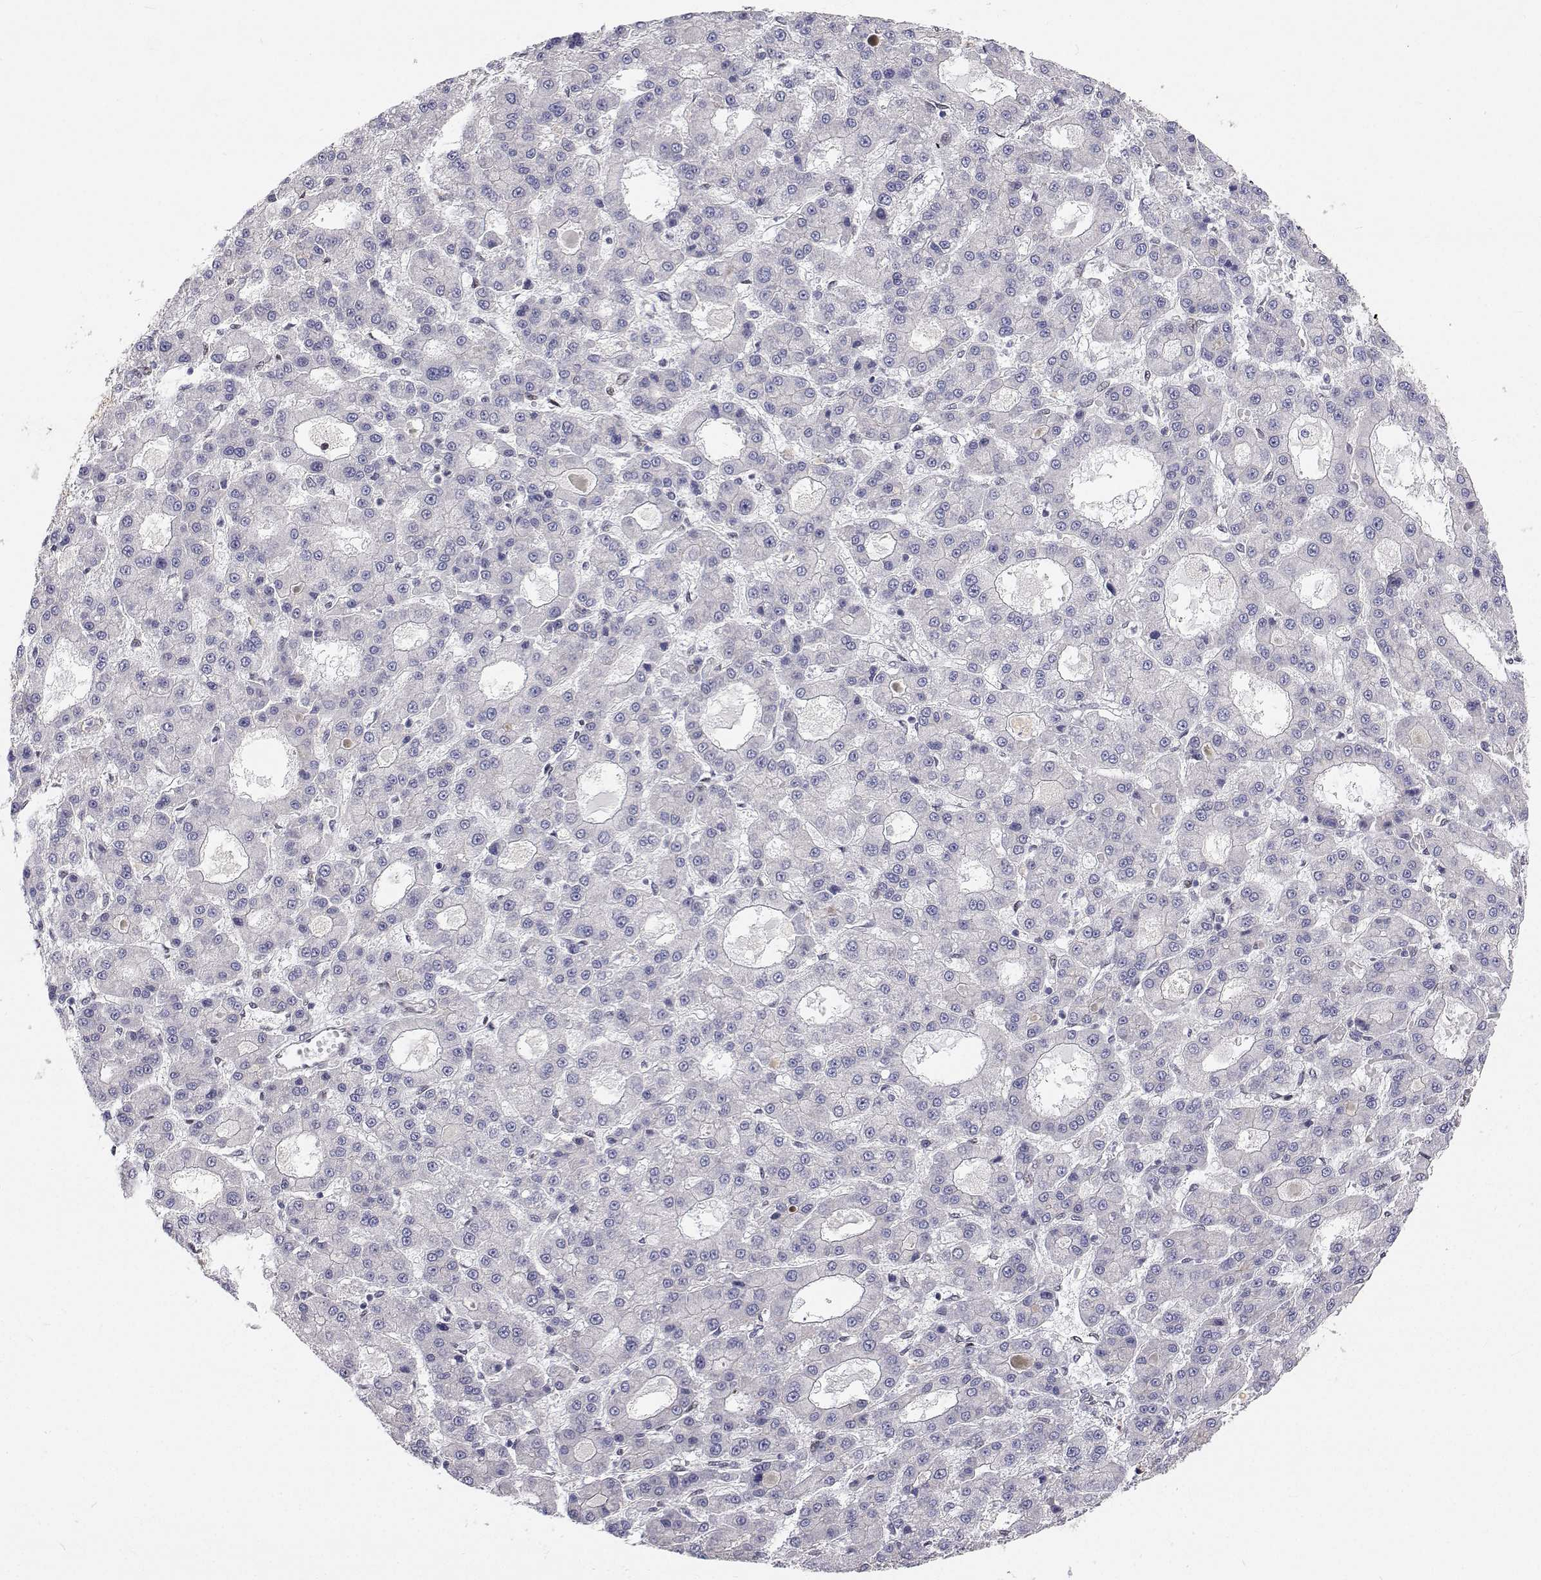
{"staining": {"intensity": "negative", "quantity": "none", "location": "none"}, "tissue": "liver cancer", "cell_type": "Tumor cells", "image_type": "cancer", "snomed": [{"axis": "morphology", "description": "Carcinoma, Hepatocellular, NOS"}, {"axis": "topography", "description": "Liver"}], "caption": "The photomicrograph reveals no staining of tumor cells in liver cancer.", "gene": "GSDMA", "patient": {"sex": "male", "age": 70}}